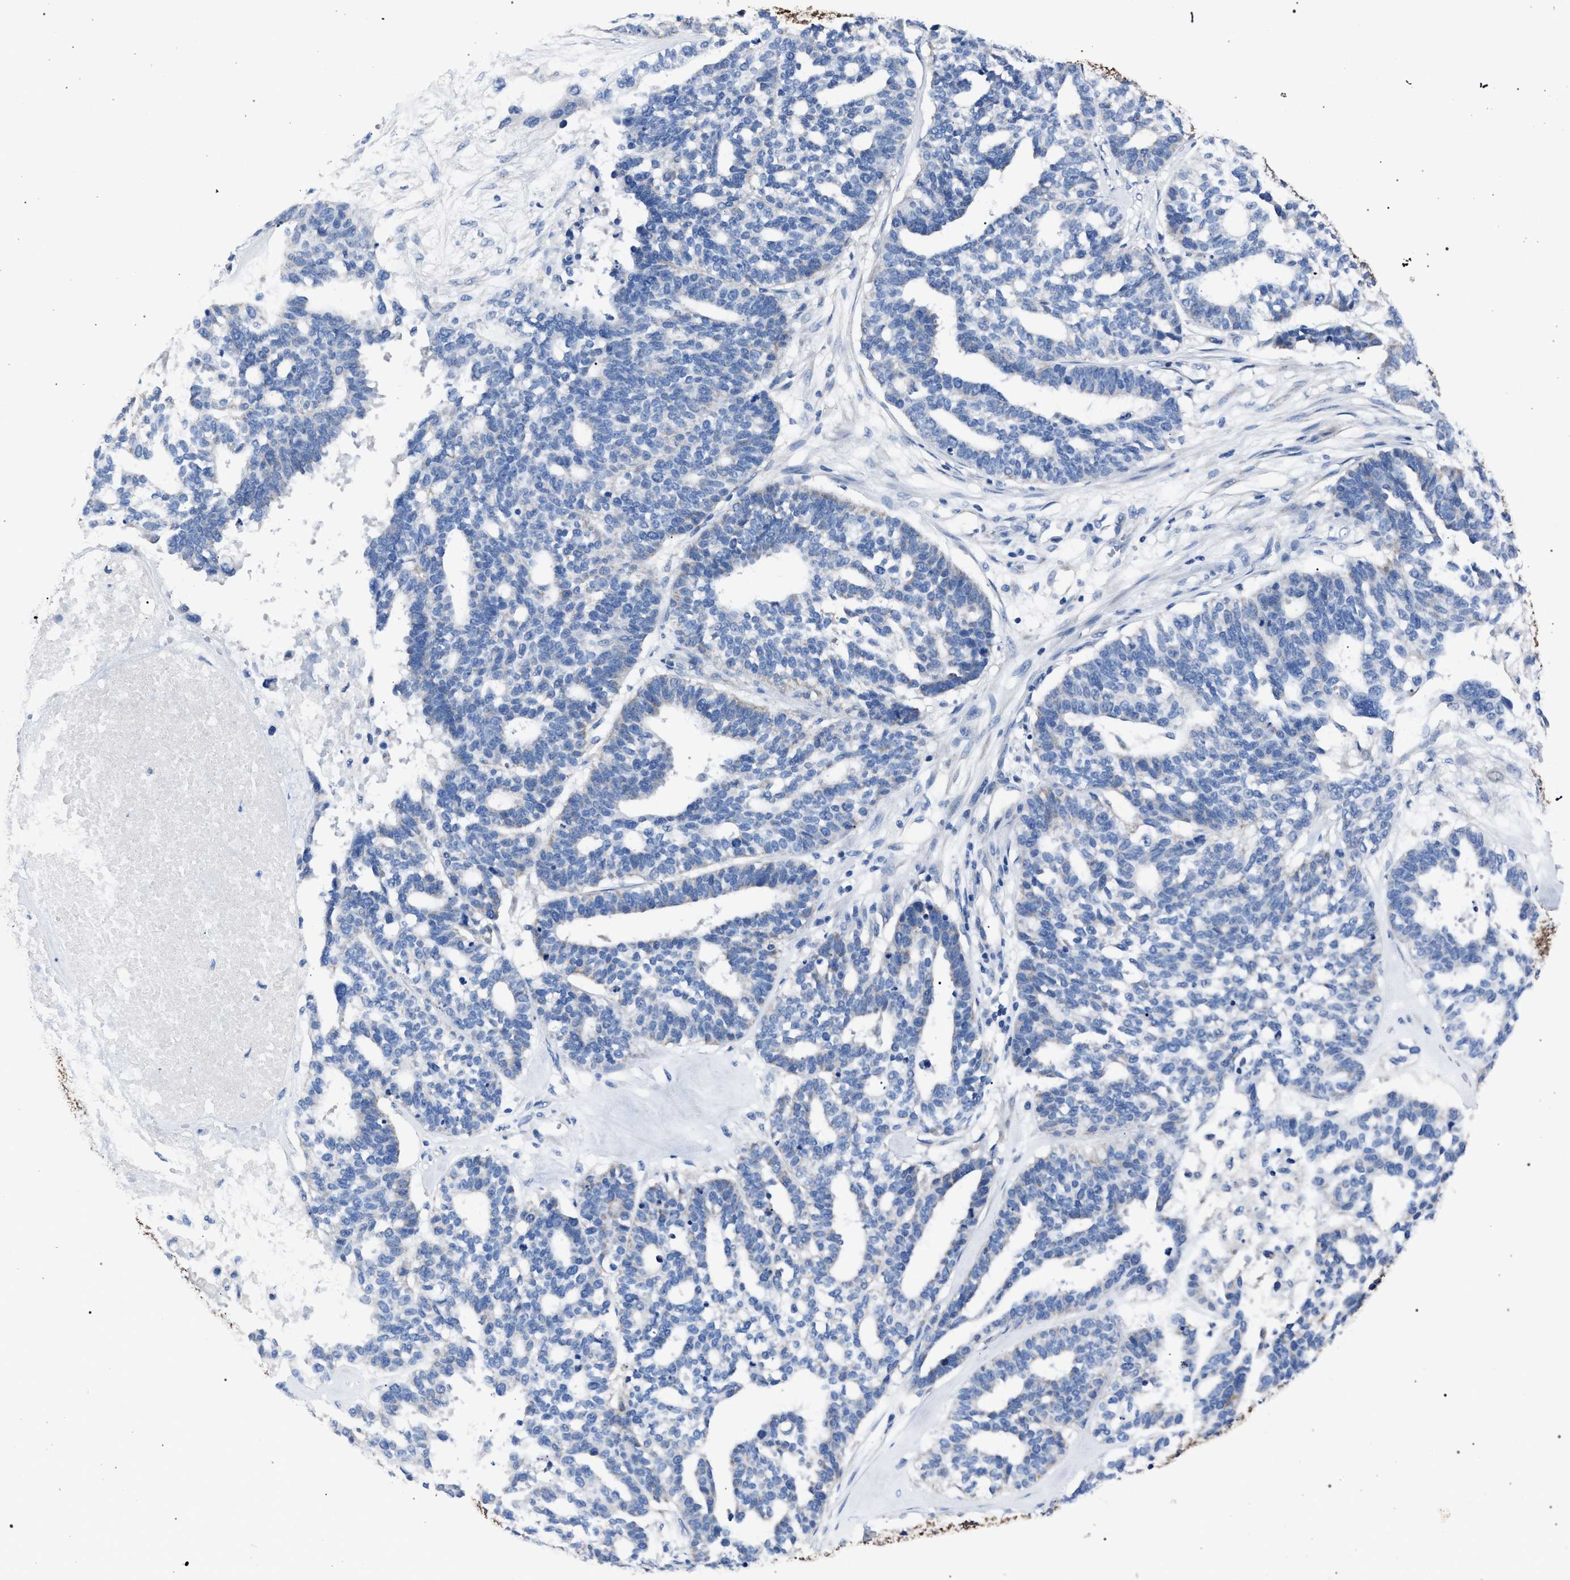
{"staining": {"intensity": "negative", "quantity": "none", "location": "none"}, "tissue": "ovarian cancer", "cell_type": "Tumor cells", "image_type": "cancer", "snomed": [{"axis": "morphology", "description": "Cystadenocarcinoma, serous, NOS"}, {"axis": "topography", "description": "Ovary"}], "caption": "A high-resolution photomicrograph shows immunohistochemistry staining of serous cystadenocarcinoma (ovarian), which demonstrates no significant positivity in tumor cells.", "gene": "CRYZ", "patient": {"sex": "female", "age": 59}}